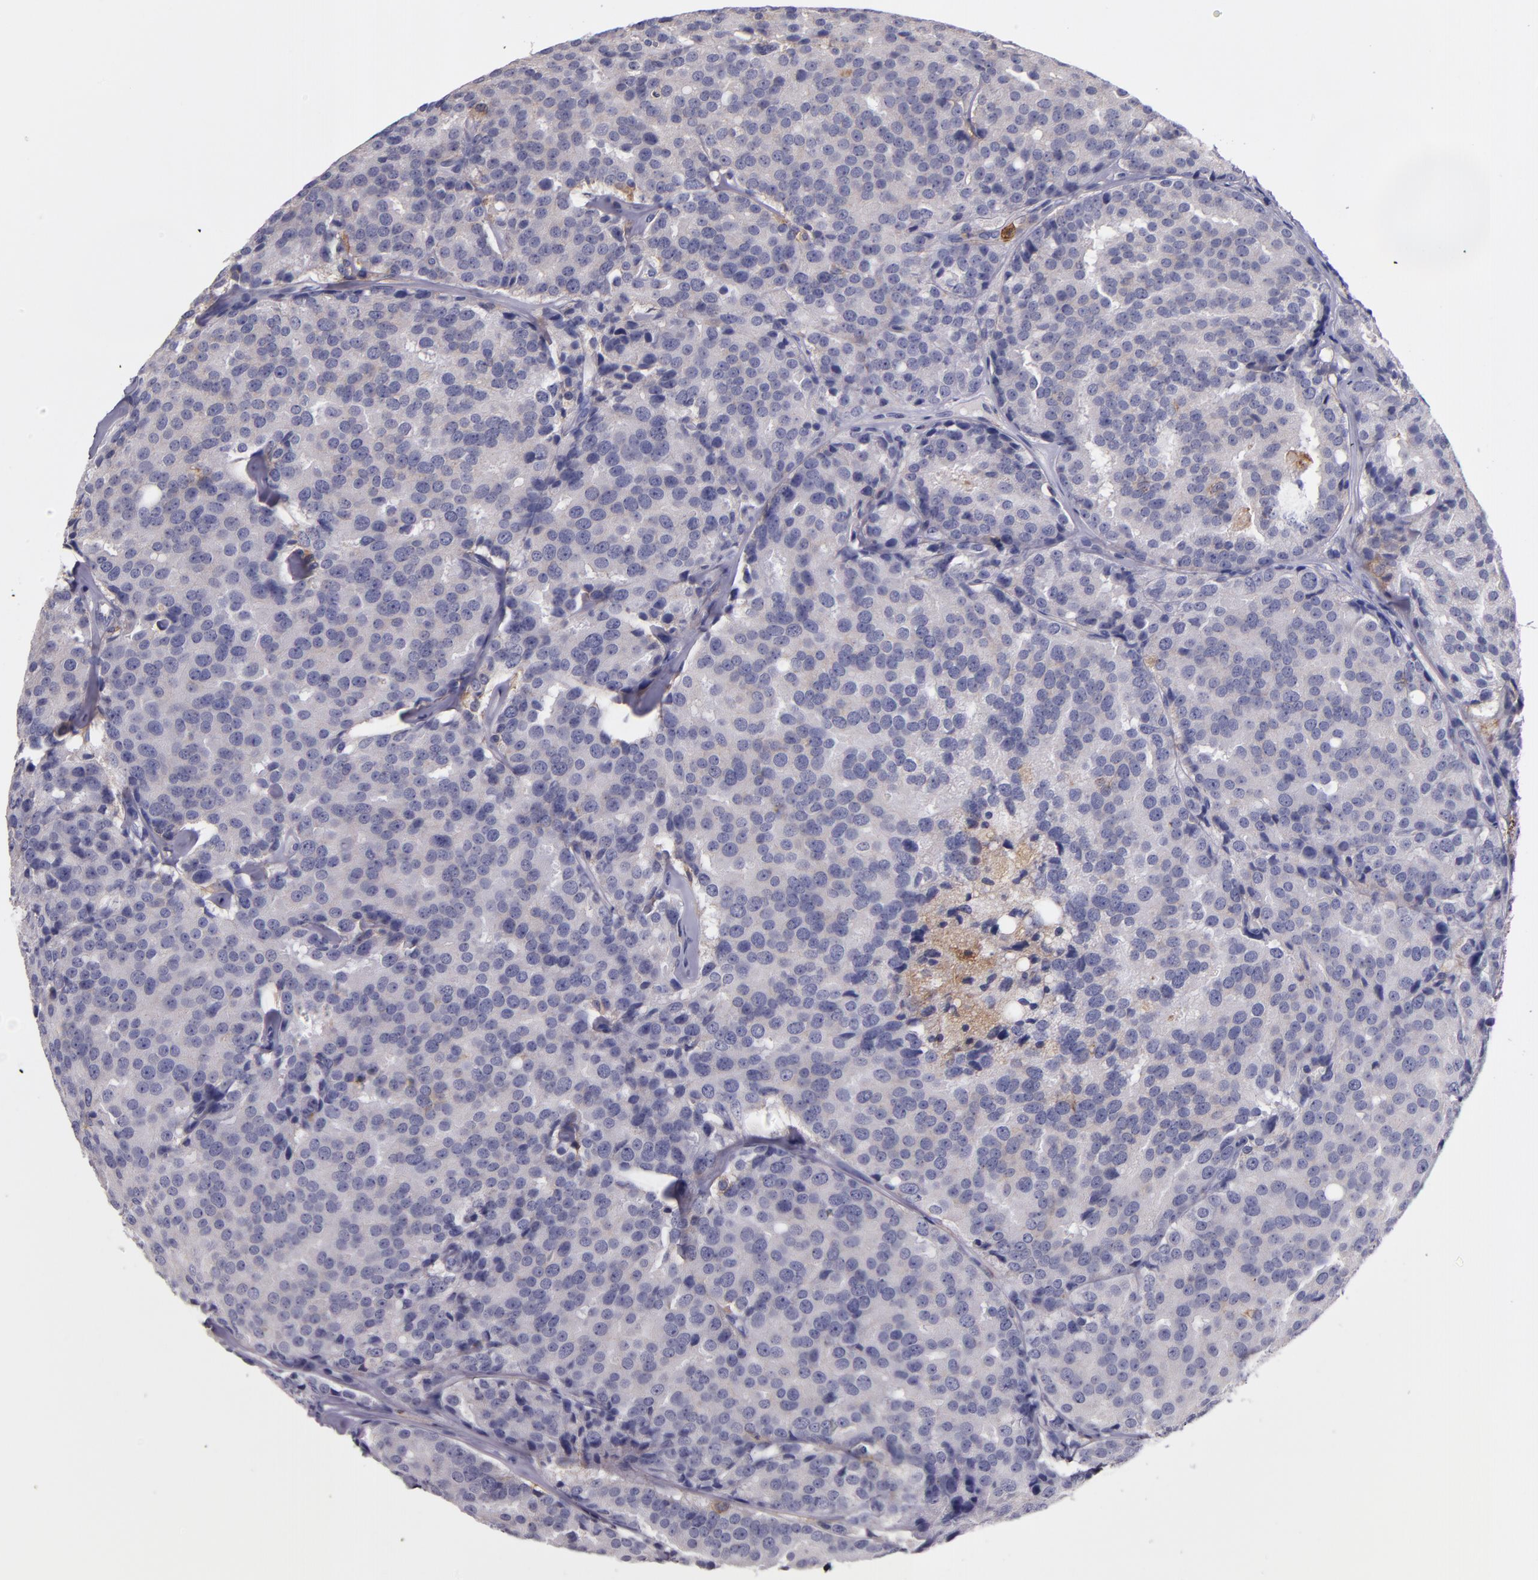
{"staining": {"intensity": "negative", "quantity": "none", "location": "none"}, "tissue": "prostate cancer", "cell_type": "Tumor cells", "image_type": "cancer", "snomed": [{"axis": "morphology", "description": "Adenocarcinoma, High grade"}, {"axis": "topography", "description": "Prostate"}], "caption": "Immunohistochemistry (IHC) micrograph of prostate cancer stained for a protein (brown), which exhibits no staining in tumor cells. (Stains: DAB IHC with hematoxylin counter stain, Microscopy: brightfield microscopy at high magnification).", "gene": "C5AR1", "patient": {"sex": "male", "age": 64}}